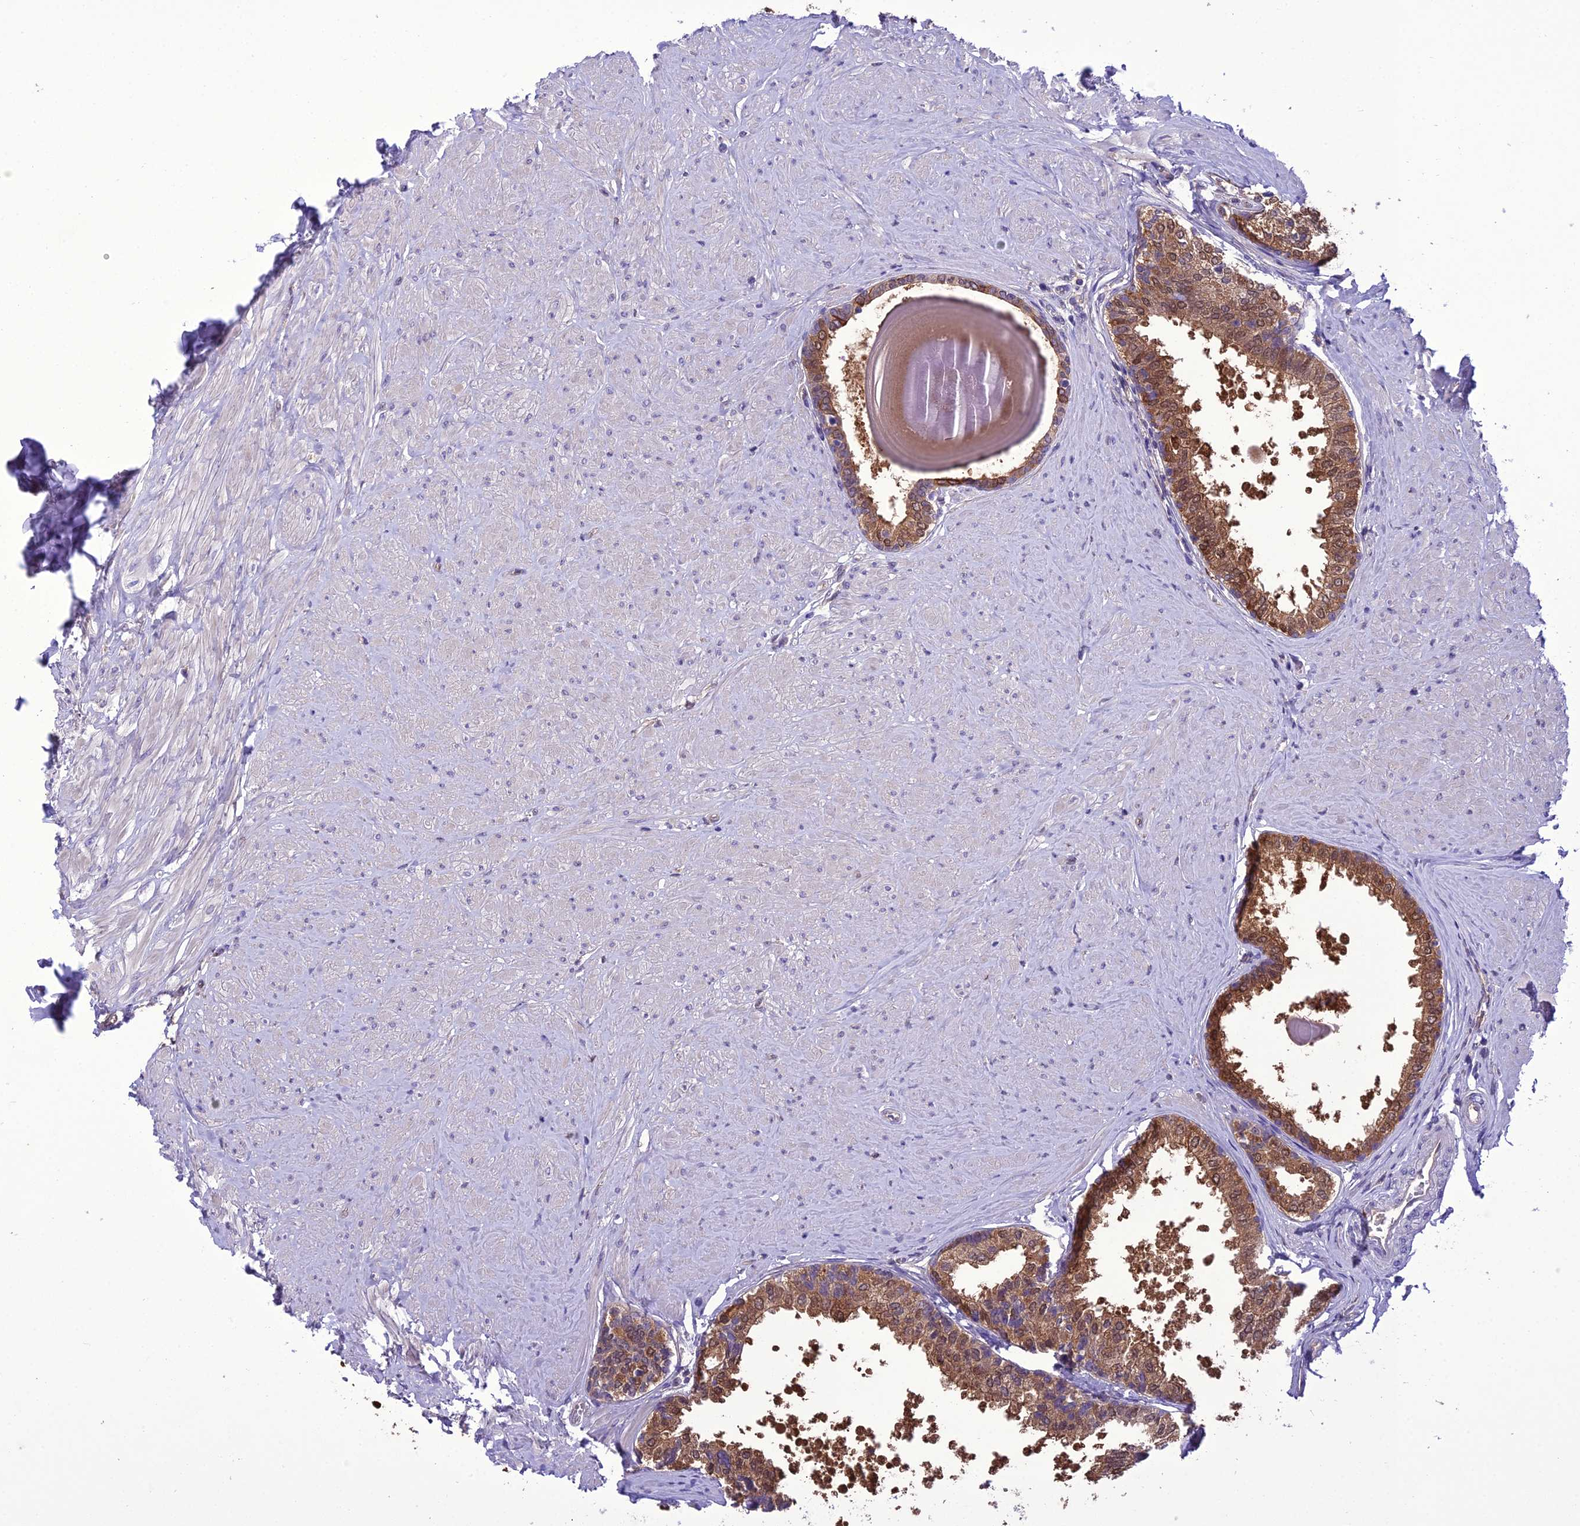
{"staining": {"intensity": "strong", "quantity": ">75%", "location": "cytoplasmic/membranous,nuclear"}, "tissue": "prostate", "cell_type": "Glandular cells", "image_type": "normal", "snomed": [{"axis": "morphology", "description": "Normal tissue, NOS"}, {"axis": "topography", "description": "Prostate"}], "caption": "Prostate stained with immunohistochemistry (IHC) displays strong cytoplasmic/membranous,nuclear expression in approximately >75% of glandular cells. The protein of interest is stained brown, and the nuclei are stained in blue (DAB (3,3'-diaminobenzidine) IHC with brightfield microscopy, high magnification).", "gene": "BORCS6", "patient": {"sex": "male", "age": 48}}